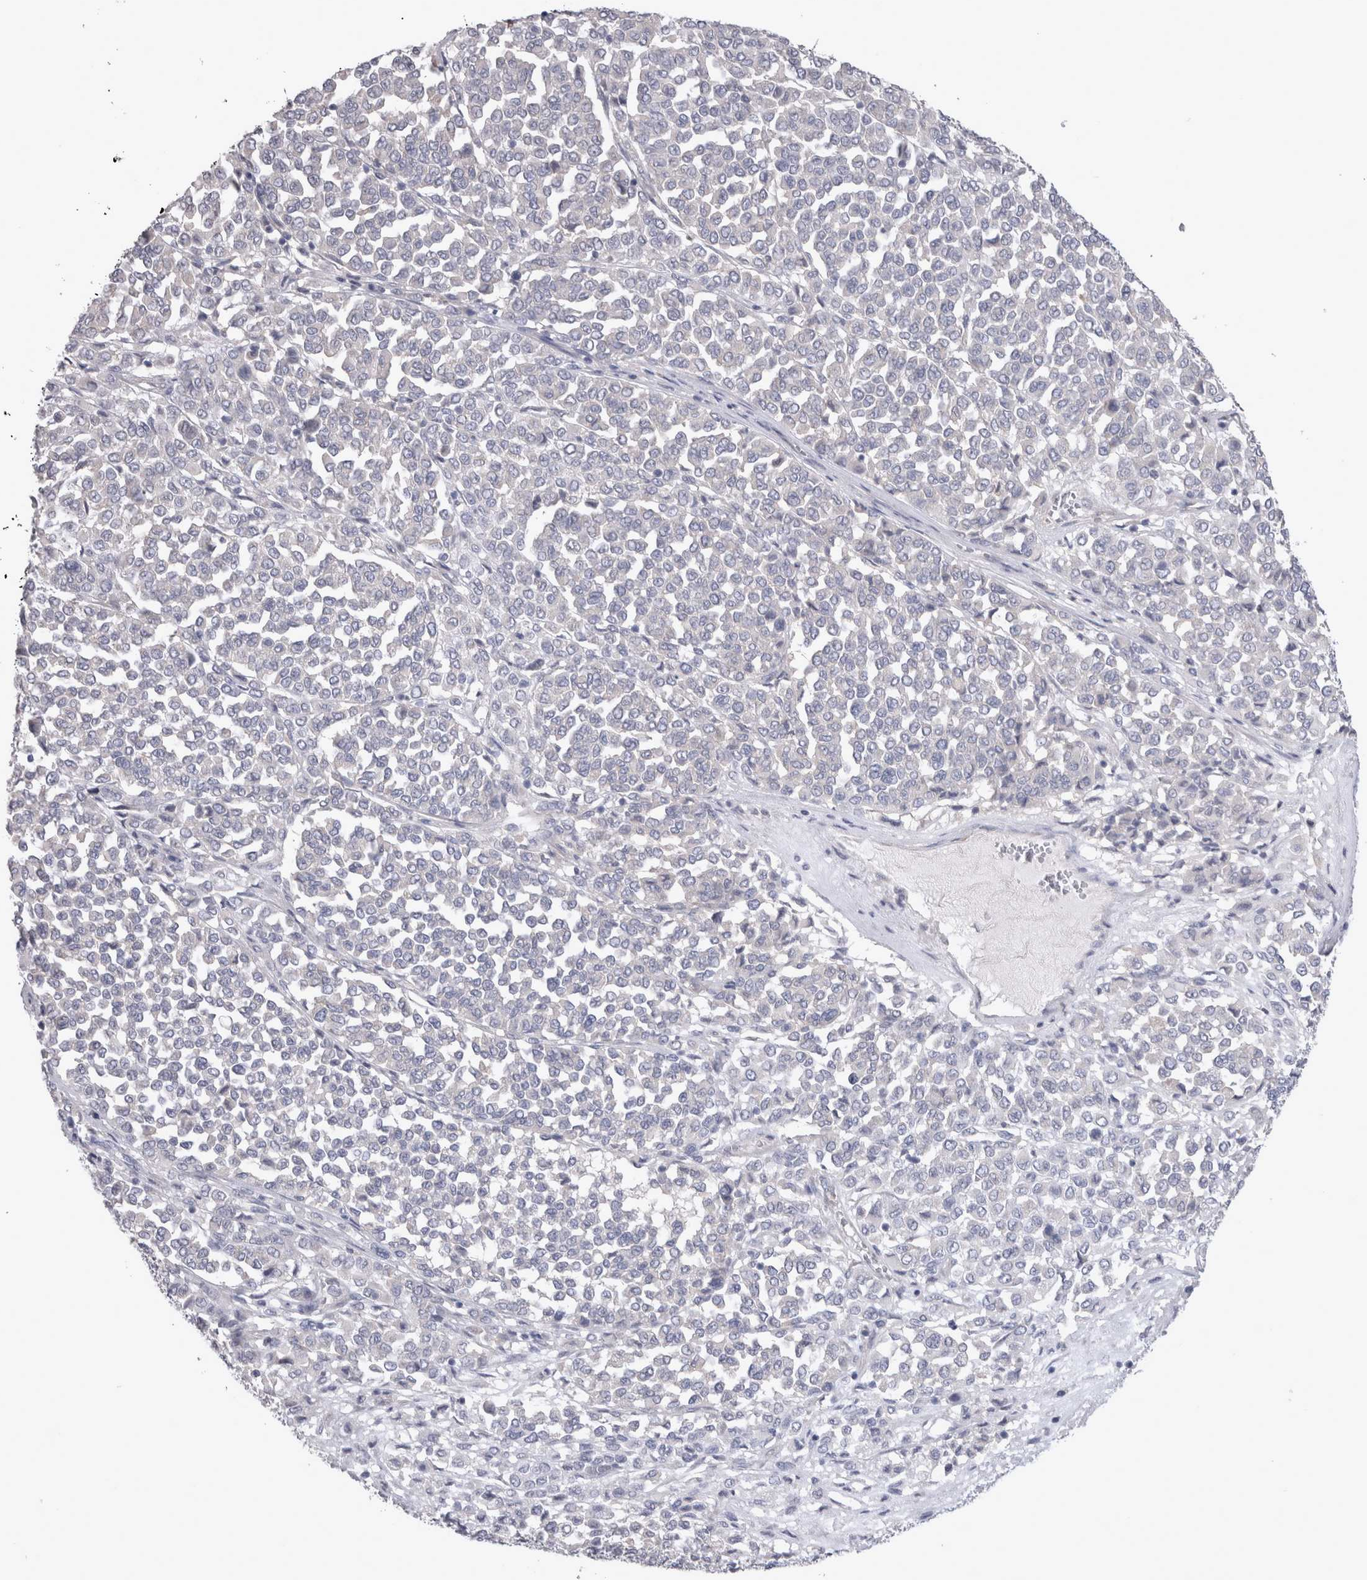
{"staining": {"intensity": "negative", "quantity": "none", "location": "none"}, "tissue": "melanoma", "cell_type": "Tumor cells", "image_type": "cancer", "snomed": [{"axis": "morphology", "description": "Malignant melanoma, Metastatic site"}, {"axis": "topography", "description": "Pancreas"}], "caption": "Melanoma was stained to show a protein in brown. There is no significant positivity in tumor cells. (DAB (3,3'-diaminobenzidine) IHC, high magnification).", "gene": "LRRC40", "patient": {"sex": "female", "age": 30}}